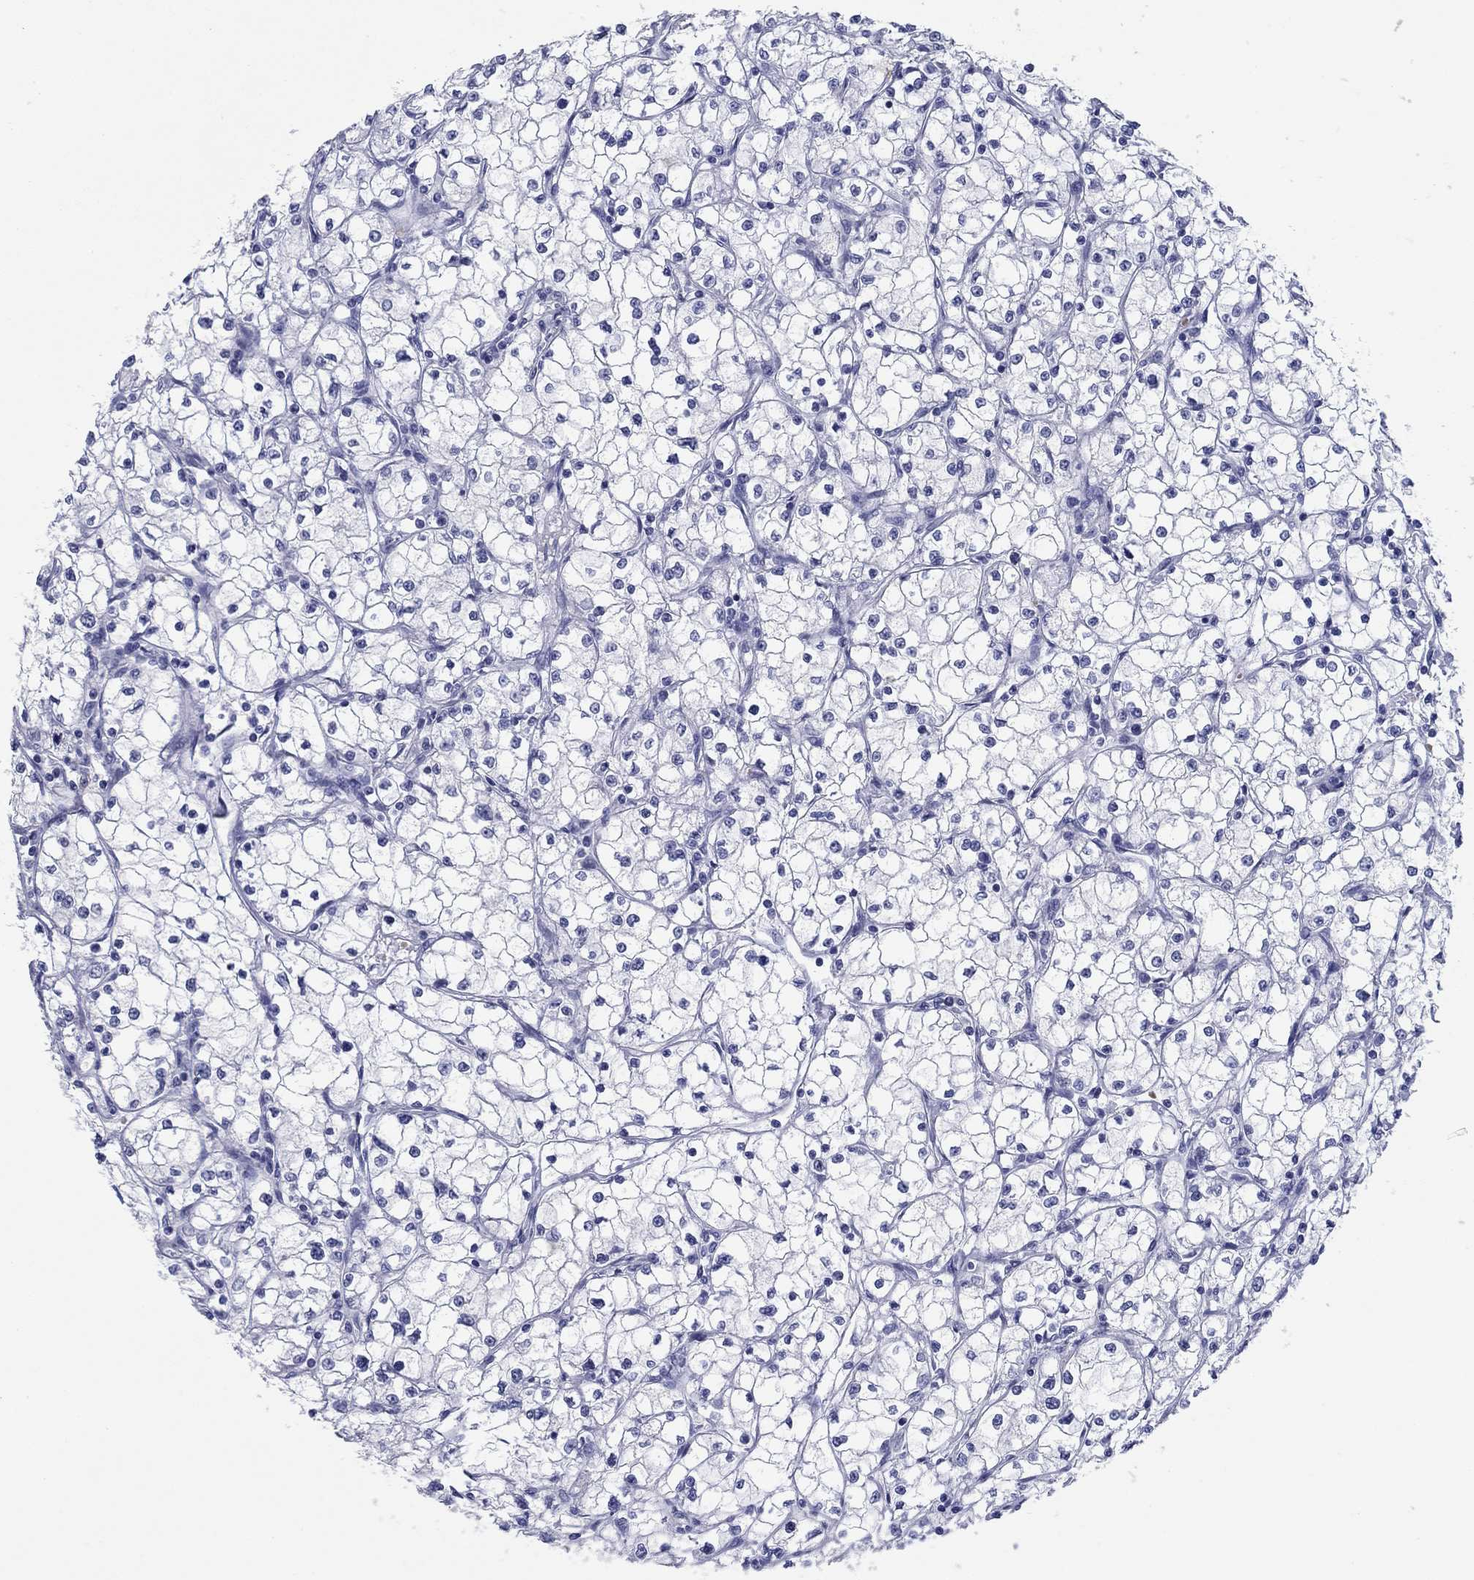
{"staining": {"intensity": "negative", "quantity": "none", "location": "none"}, "tissue": "renal cancer", "cell_type": "Tumor cells", "image_type": "cancer", "snomed": [{"axis": "morphology", "description": "Adenocarcinoma, NOS"}, {"axis": "topography", "description": "Kidney"}], "caption": "Protein analysis of renal adenocarcinoma reveals no significant staining in tumor cells.", "gene": "GPC1", "patient": {"sex": "male", "age": 67}}